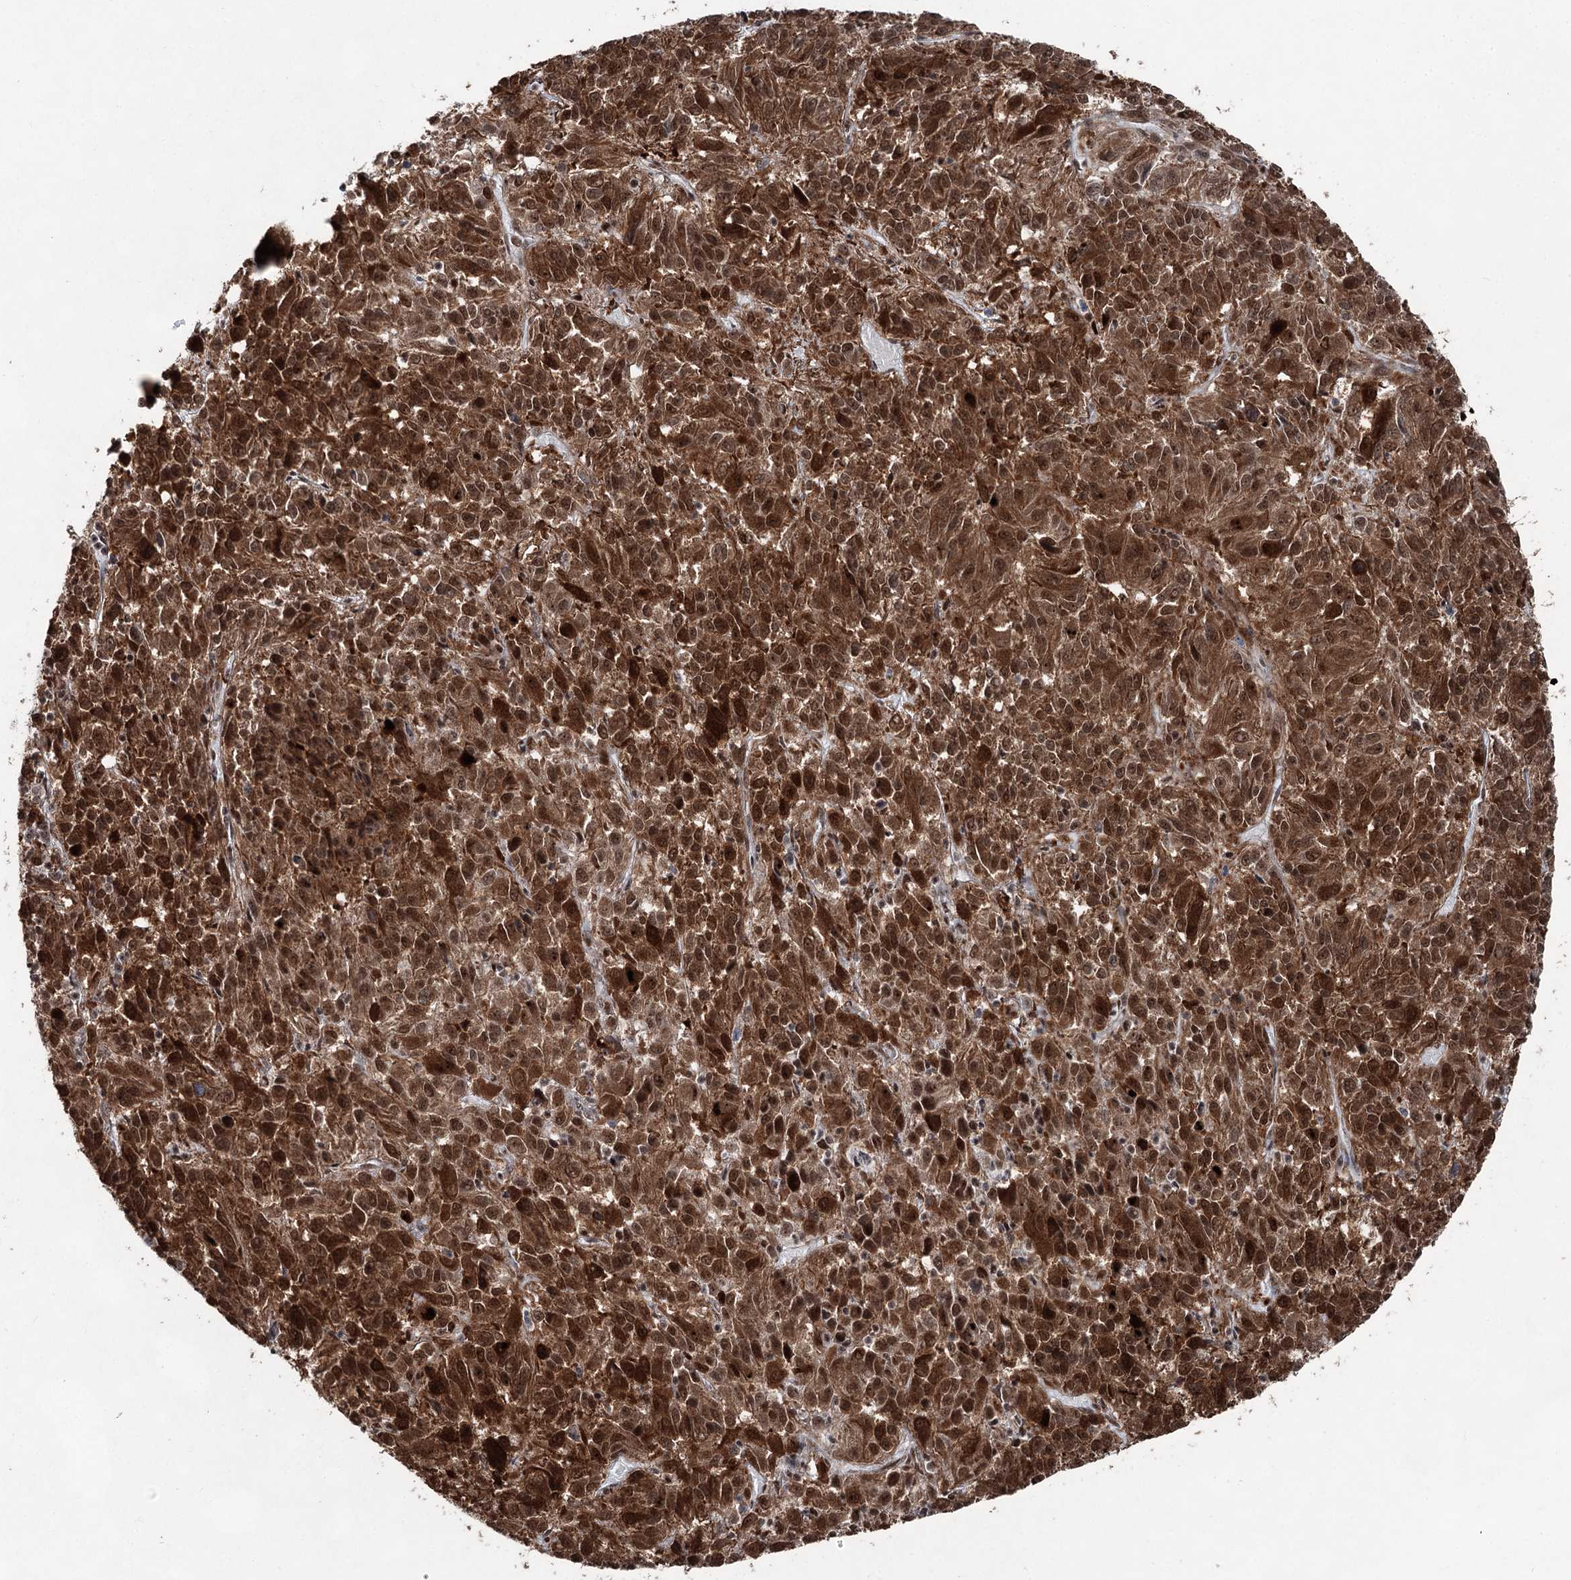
{"staining": {"intensity": "strong", "quantity": ">75%", "location": "cytoplasmic/membranous,nuclear"}, "tissue": "melanoma", "cell_type": "Tumor cells", "image_type": "cancer", "snomed": [{"axis": "morphology", "description": "Malignant melanoma, Metastatic site"}, {"axis": "topography", "description": "Lung"}], "caption": "Immunohistochemistry (IHC) (DAB (3,3'-diaminobenzidine)) staining of human melanoma demonstrates strong cytoplasmic/membranous and nuclear protein positivity in about >75% of tumor cells. (Stains: DAB (3,3'-diaminobenzidine) in brown, nuclei in blue, Microscopy: brightfield microscopy at high magnification).", "gene": "ZCCHC8", "patient": {"sex": "male", "age": 64}}